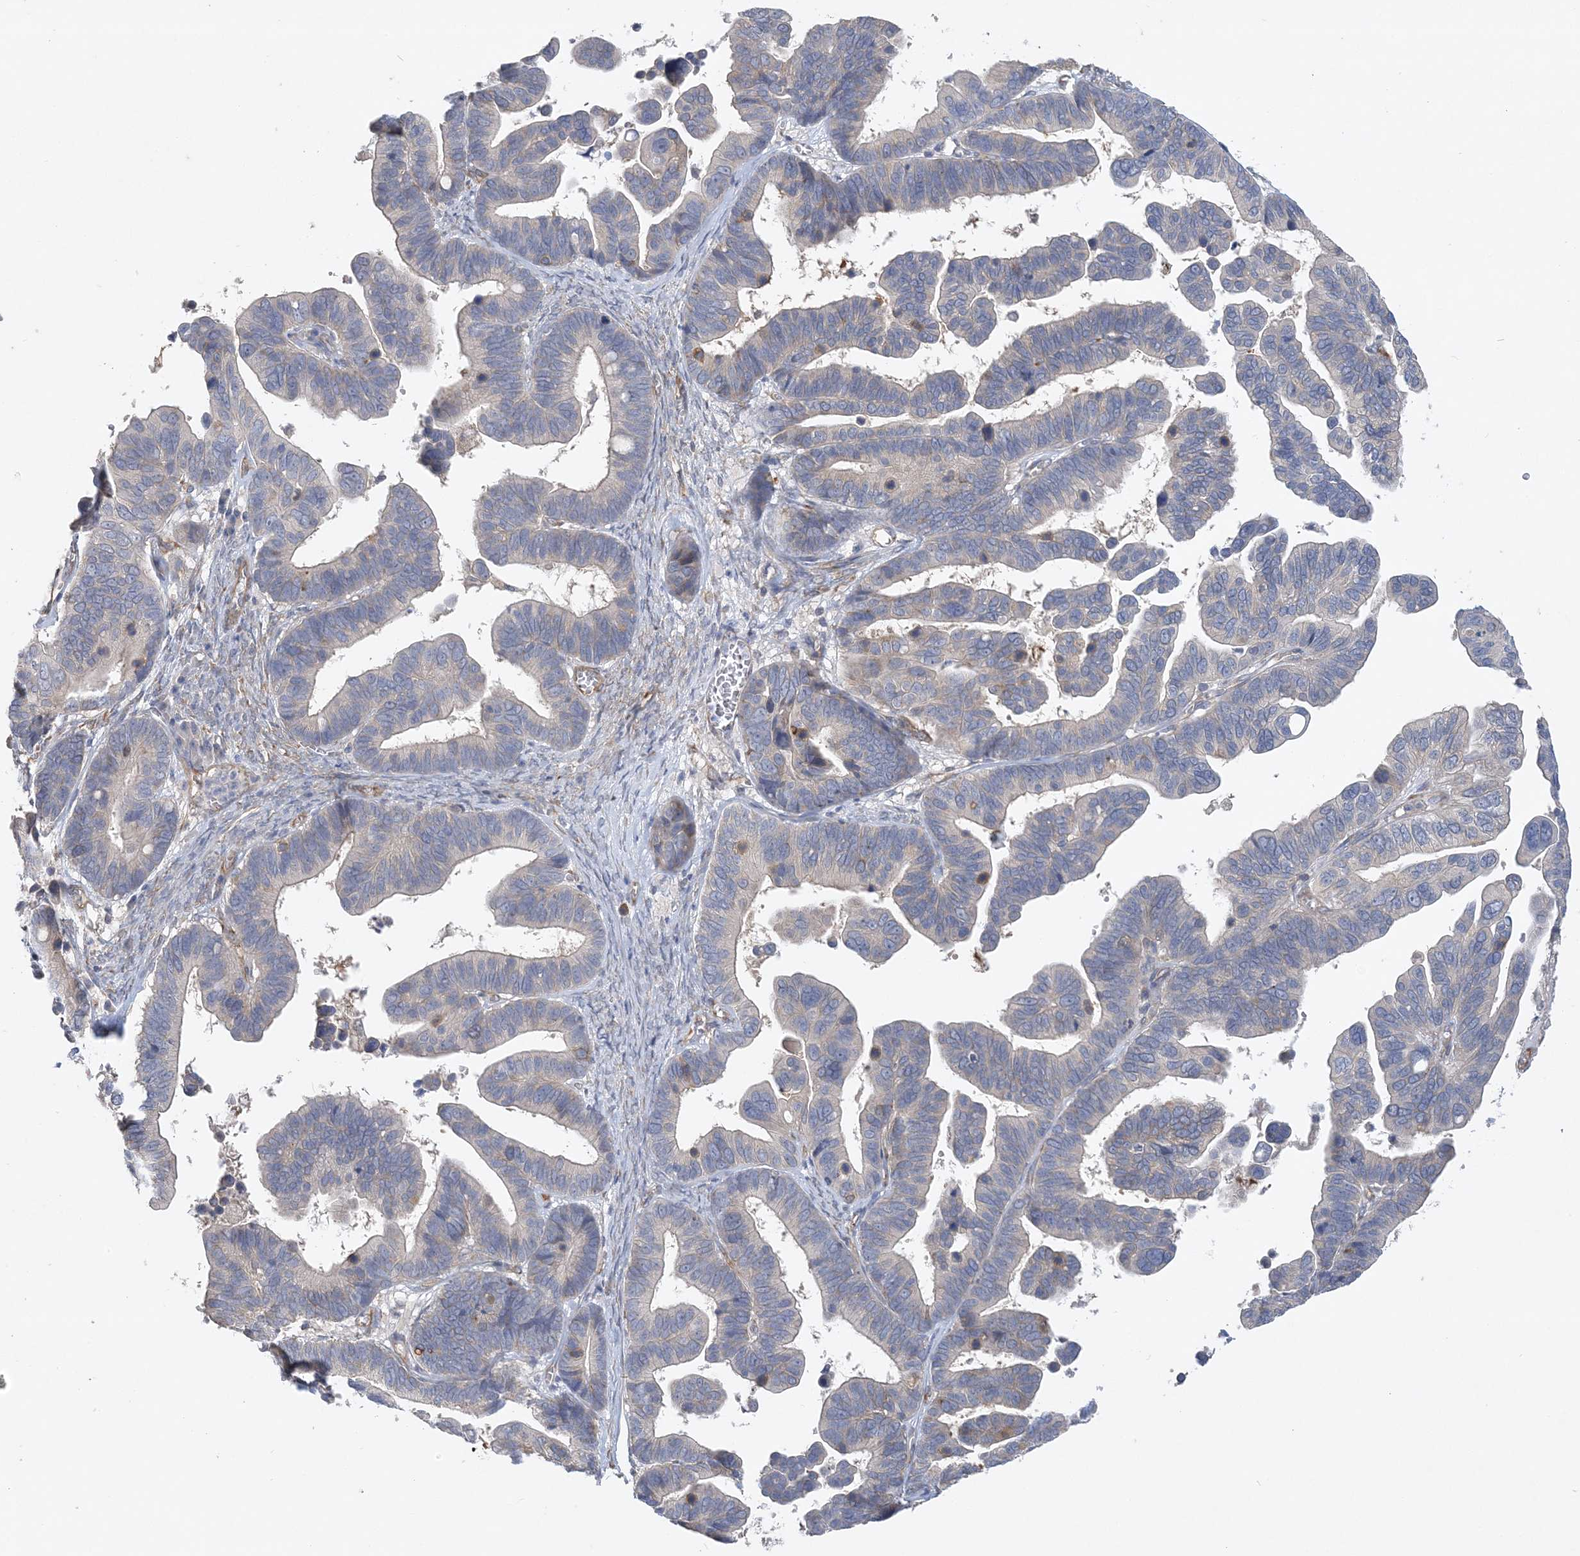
{"staining": {"intensity": "negative", "quantity": "none", "location": "none"}, "tissue": "ovarian cancer", "cell_type": "Tumor cells", "image_type": "cancer", "snomed": [{"axis": "morphology", "description": "Cystadenocarcinoma, serous, NOS"}, {"axis": "topography", "description": "Ovary"}], "caption": "IHC micrograph of neoplastic tissue: ovarian serous cystadenocarcinoma stained with DAB reveals no significant protein staining in tumor cells.", "gene": "MAP4K5", "patient": {"sex": "female", "age": 56}}